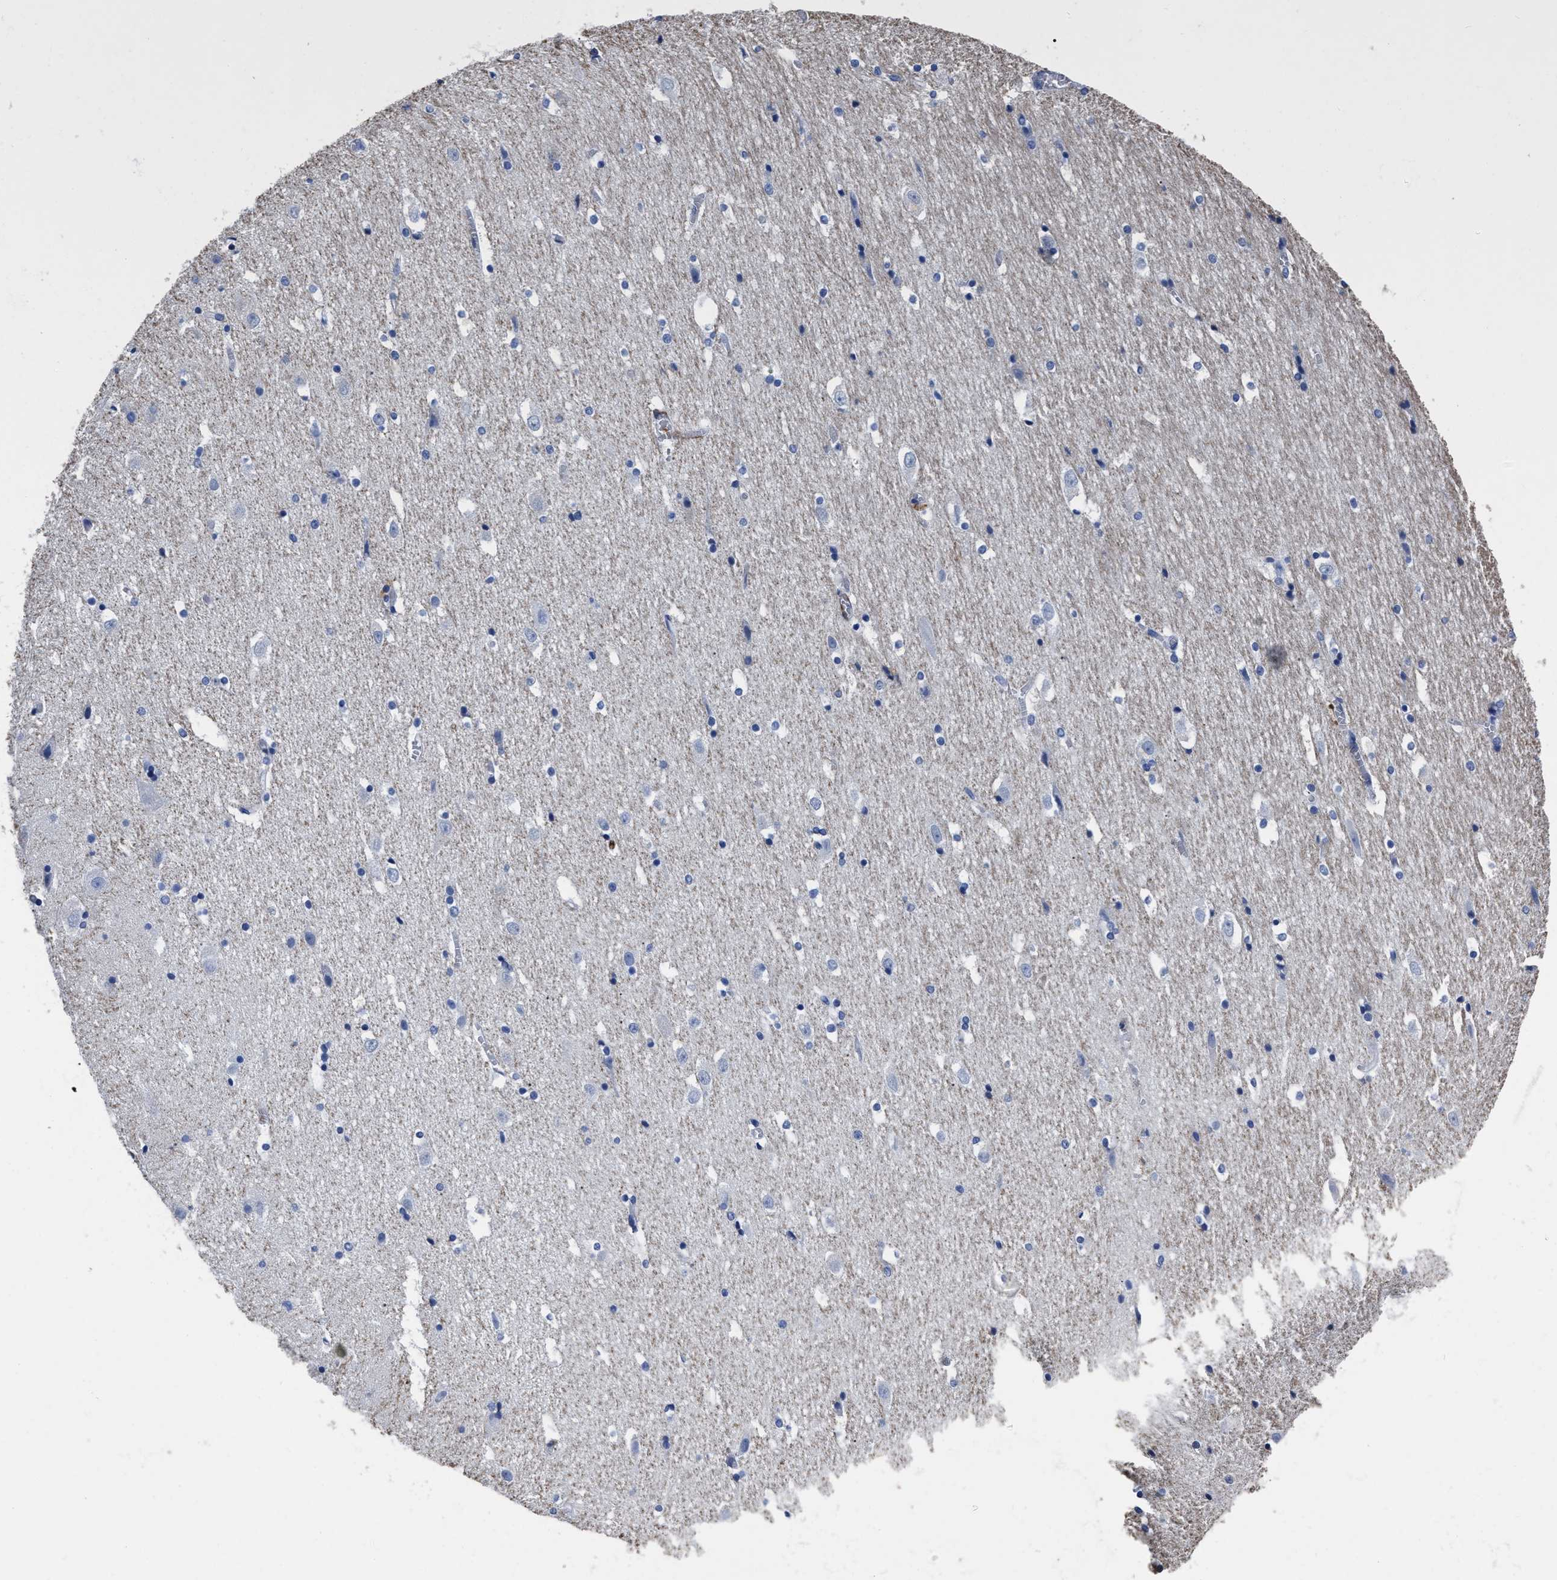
{"staining": {"intensity": "negative", "quantity": "none", "location": "none"}, "tissue": "hippocampus", "cell_type": "Glial cells", "image_type": "normal", "snomed": [{"axis": "morphology", "description": "Normal tissue, NOS"}, {"axis": "topography", "description": "Hippocampus"}], "caption": "High magnification brightfield microscopy of normal hippocampus stained with DAB (3,3'-diaminobenzidine) (brown) and counterstained with hematoxylin (blue): glial cells show no significant positivity.", "gene": "OR10G3", "patient": {"sex": "male", "age": 45}}